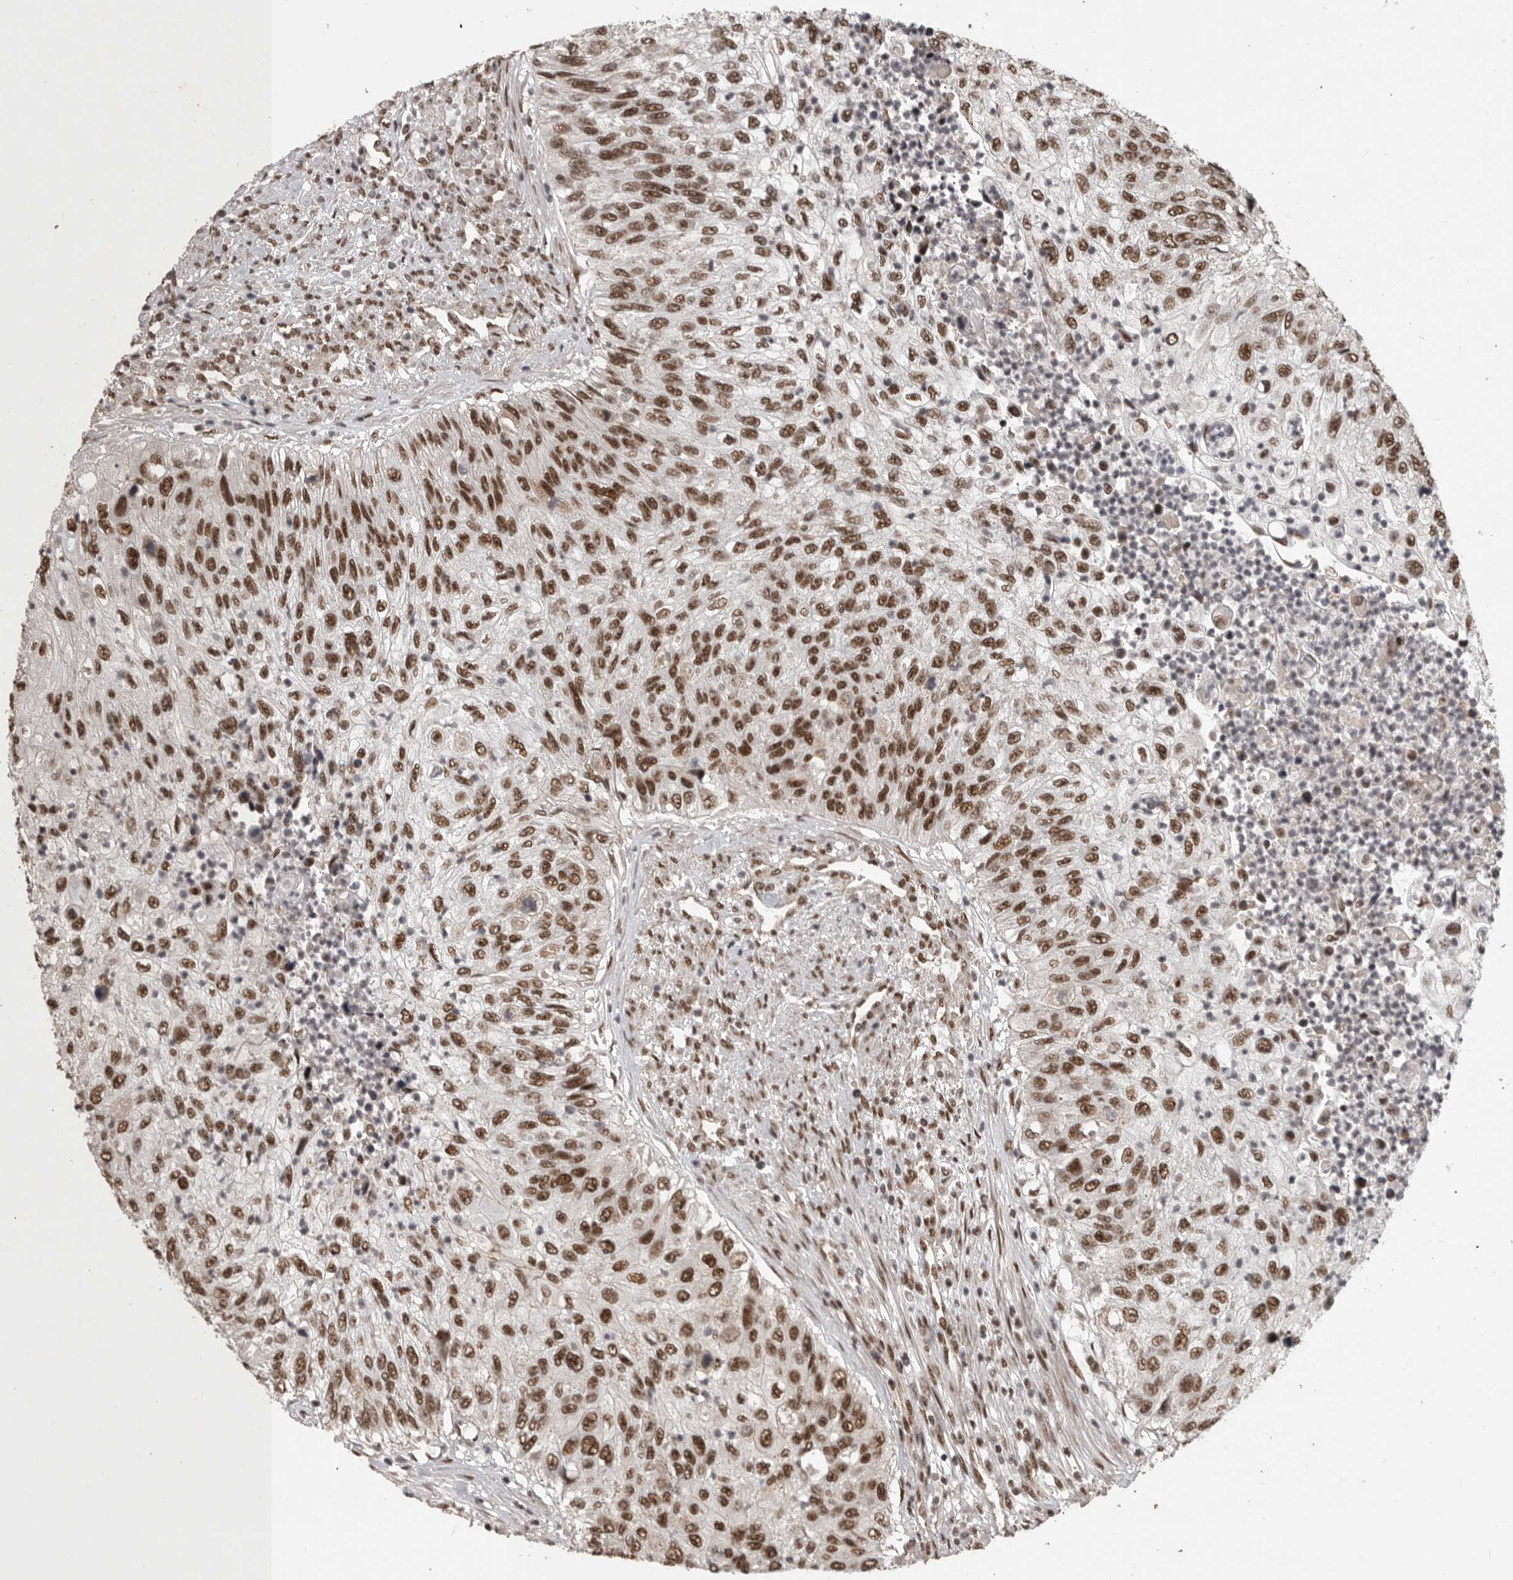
{"staining": {"intensity": "strong", "quantity": ">75%", "location": "nuclear"}, "tissue": "urothelial cancer", "cell_type": "Tumor cells", "image_type": "cancer", "snomed": [{"axis": "morphology", "description": "Urothelial carcinoma, High grade"}, {"axis": "topography", "description": "Urinary bladder"}], "caption": "This micrograph shows IHC staining of human urothelial cancer, with high strong nuclear expression in about >75% of tumor cells.", "gene": "CBLL1", "patient": {"sex": "female", "age": 60}}